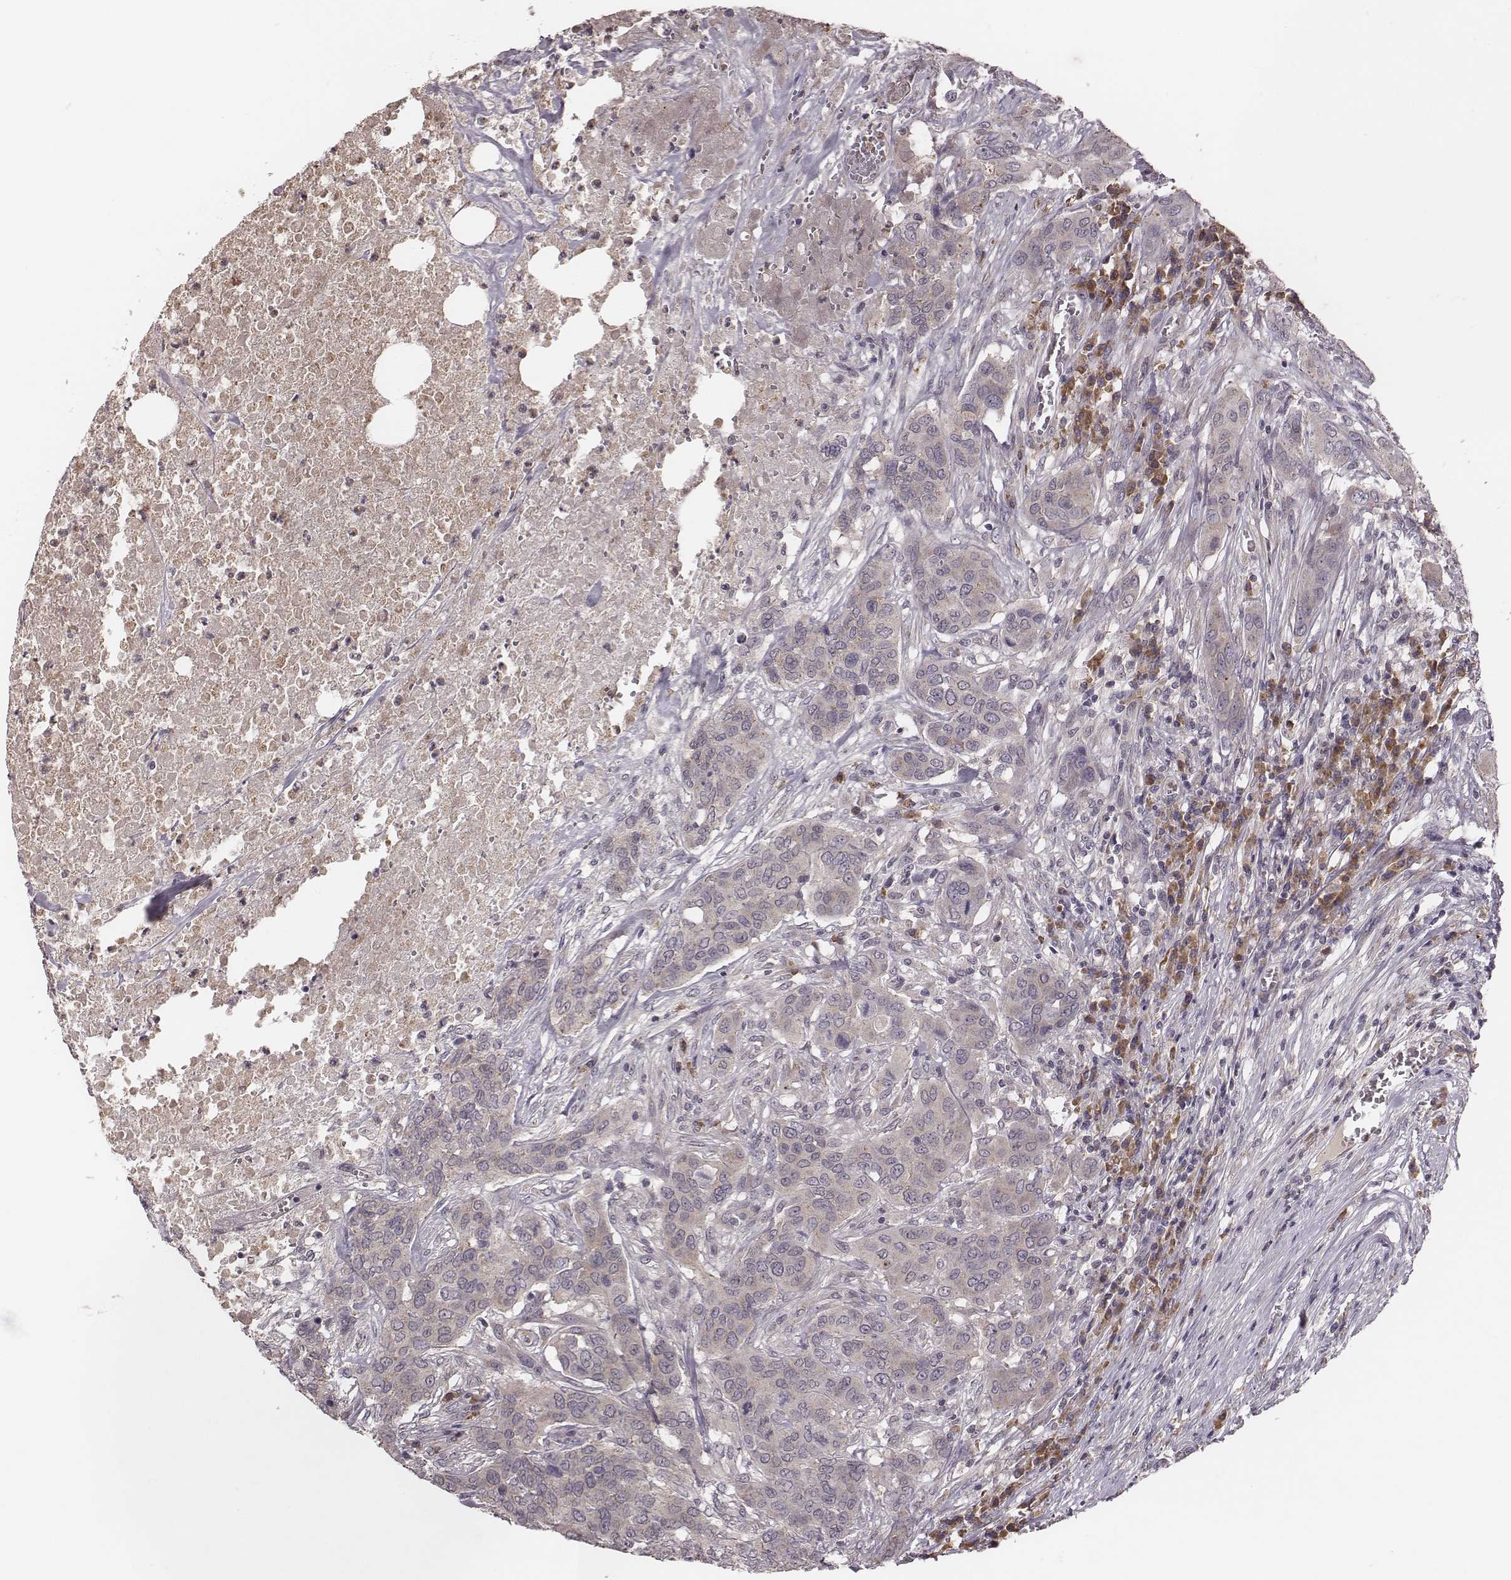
{"staining": {"intensity": "weak", "quantity": "25%-75%", "location": "cytoplasmic/membranous"}, "tissue": "urothelial cancer", "cell_type": "Tumor cells", "image_type": "cancer", "snomed": [{"axis": "morphology", "description": "Urothelial carcinoma, NOS"}, {"axis": "morphology", "description": "Urothelial carcinoma, High grade"}, {"axis": "topography", "description": "Urinary bladder"}], "caption": "DAB immunohistochemical staining of urothelial cancer shows weak cytoplasmic/membranous protein positivity in approximately 25%-75% of tumor cells.", "gene": "P2RX5", "patient": {"sex": "male", "age": 63}}